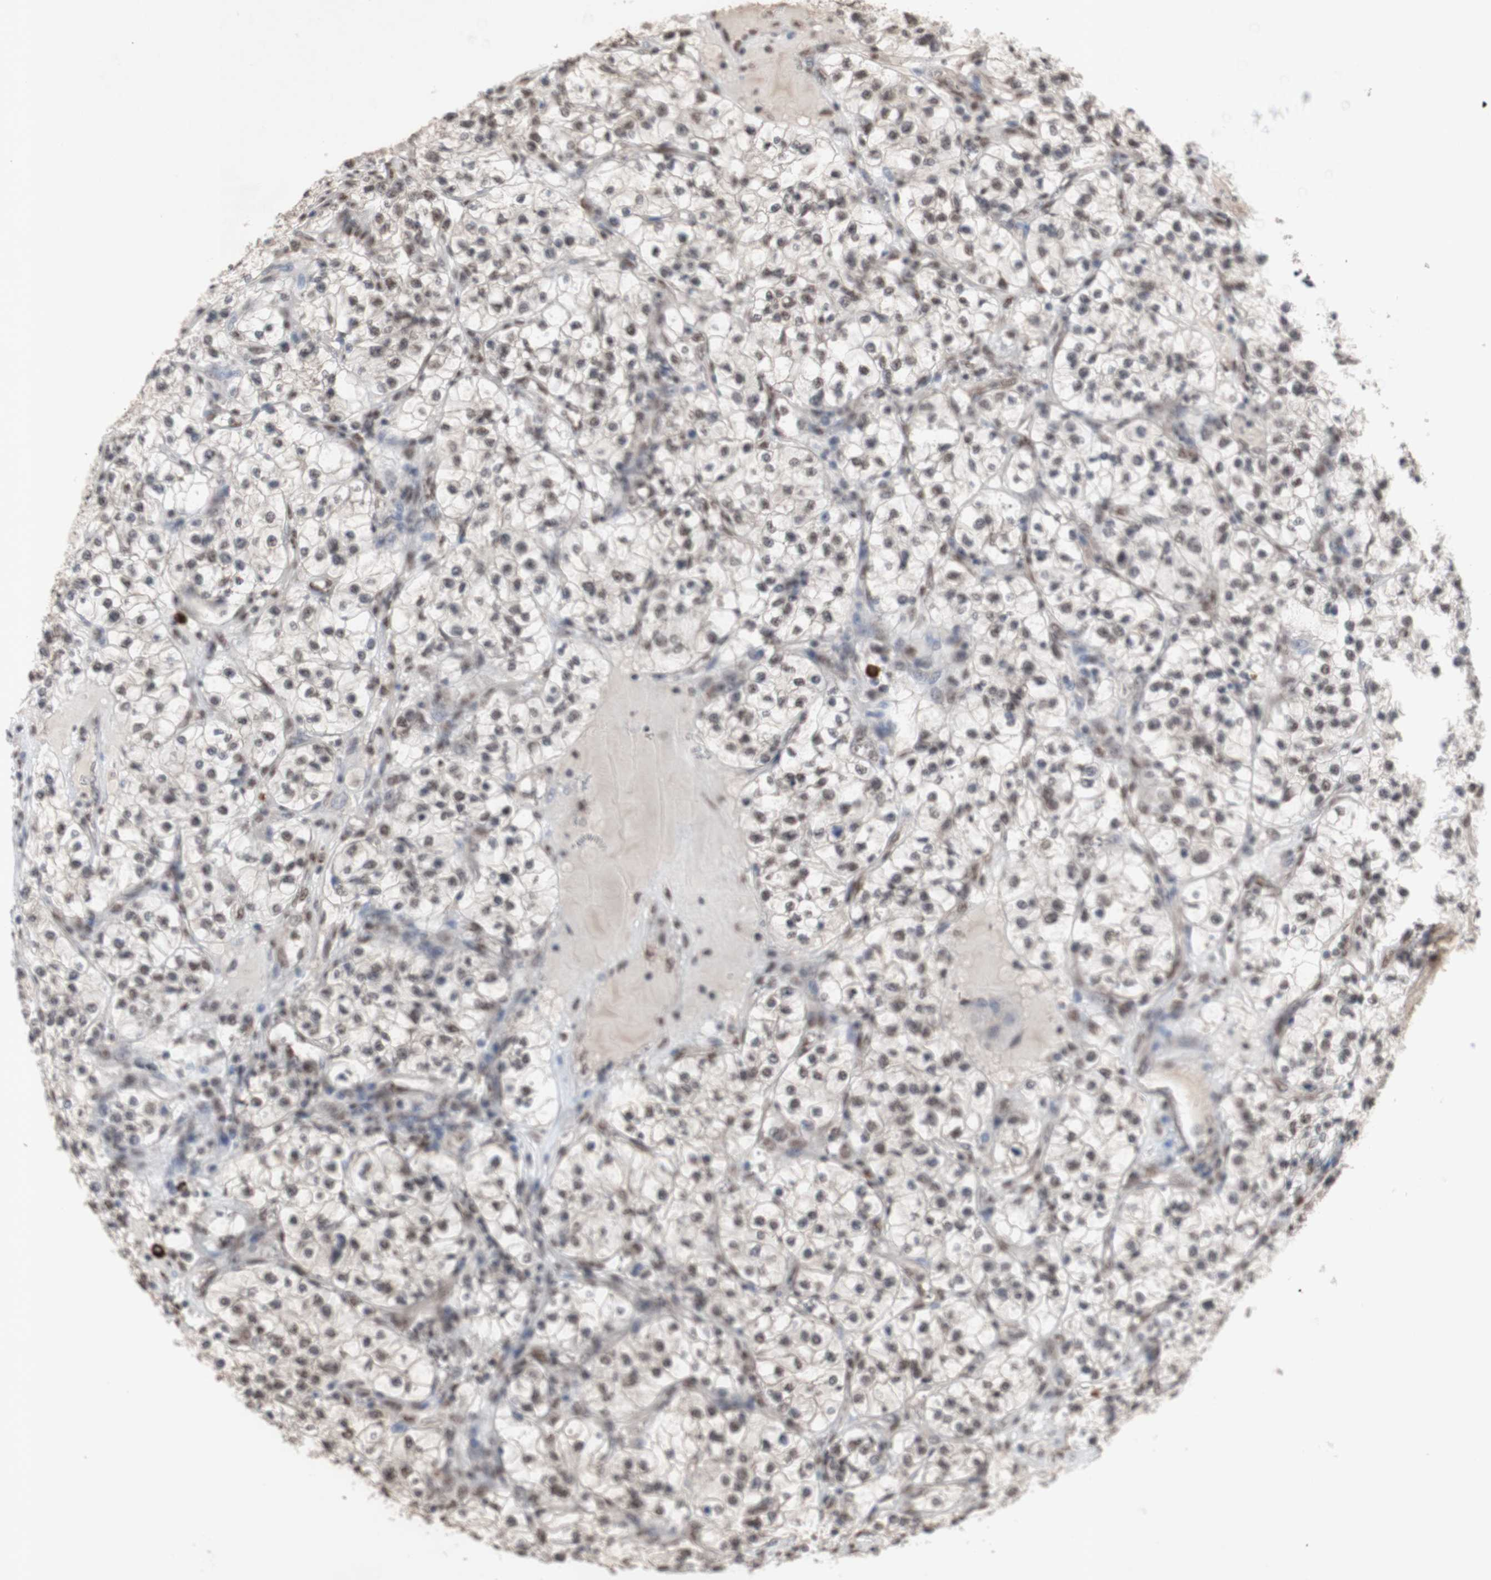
{"staining": {"intensity": "weak", "quantity": ">75%", "location": "nuclear"}, "tissue": "renal cancer", "cell_type": "Tumor cells", "image_type": "cancer", "snomed": [{"axis": "morphology", "description": "Adenocarcinoma, NOS"}, {"axis": "topography", "description": "Kidney"}], "caption": "This image reveals renal cancer stained with immunohistochemistry (IHC) to label a protein in brown. The nuclear of tumor cells show weak positivity for the protein. Nuclei are counter-stained blue.", "gene": "SFPQ", "patient": {"sex": "female", "age": 57}}